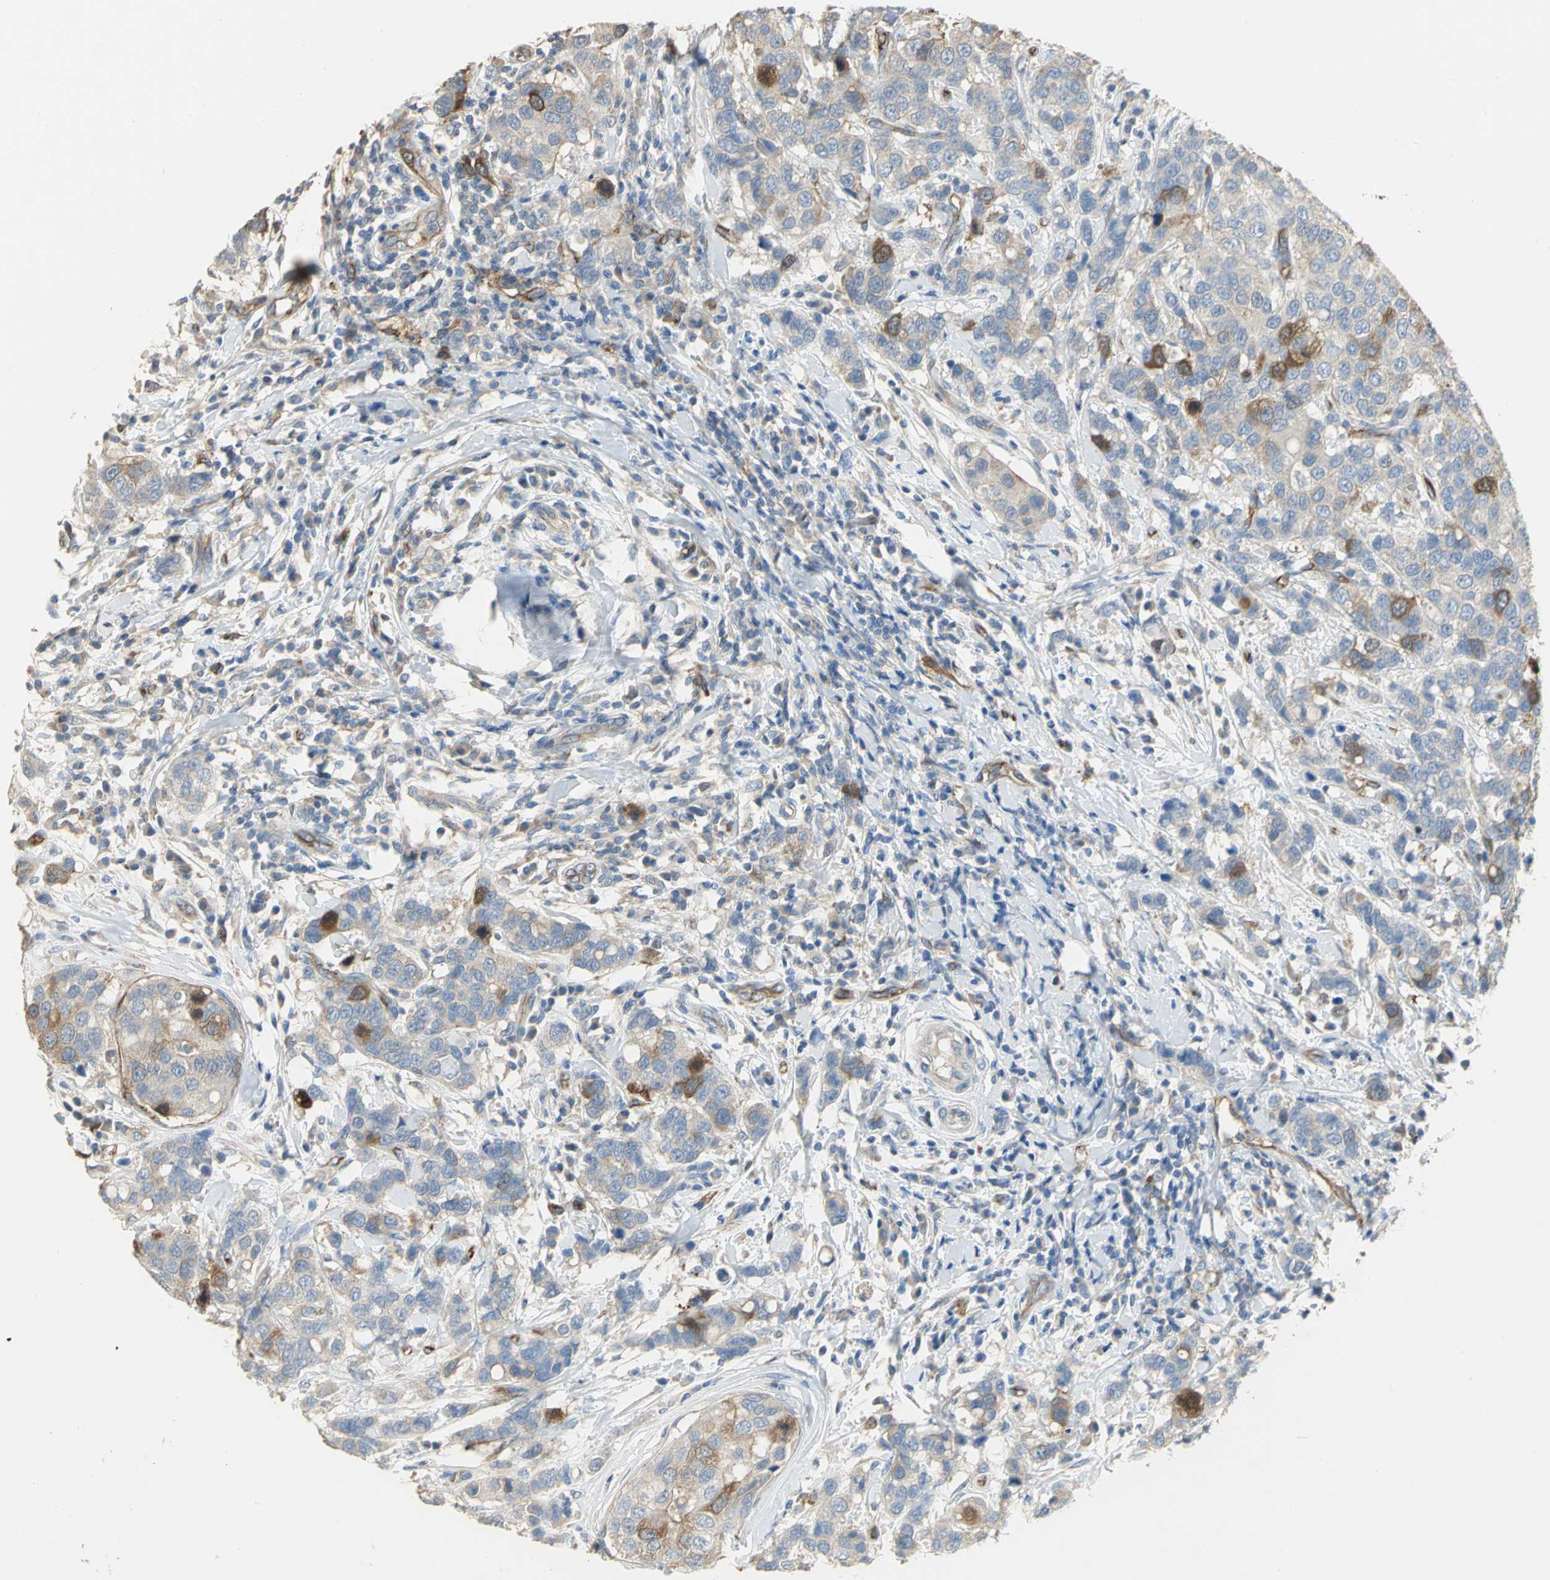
{"staining": {"intensity": "strong", "quantity": "<25%", "location": "cytoplasmic/membranous"}, "tissue": "breast cancer", "cell_type": "Tumor cells", "image_type": "cancer", "snomed": [{"axis": "morphology", "description": "Duct carcinoma"}, {"axis": "topography", "description": "Breast"}], "caption": "Protein staining displays strong cytoplasmic/membranous expression in about <25% of tumor cells in breast cancer. The staining was performed using DAB, with brown indicating positive protein expression. Nuclei are stained blue with hematoxylin.", "gene": "DLGAP5", "patient": {"sex": "female", "age": 27}}